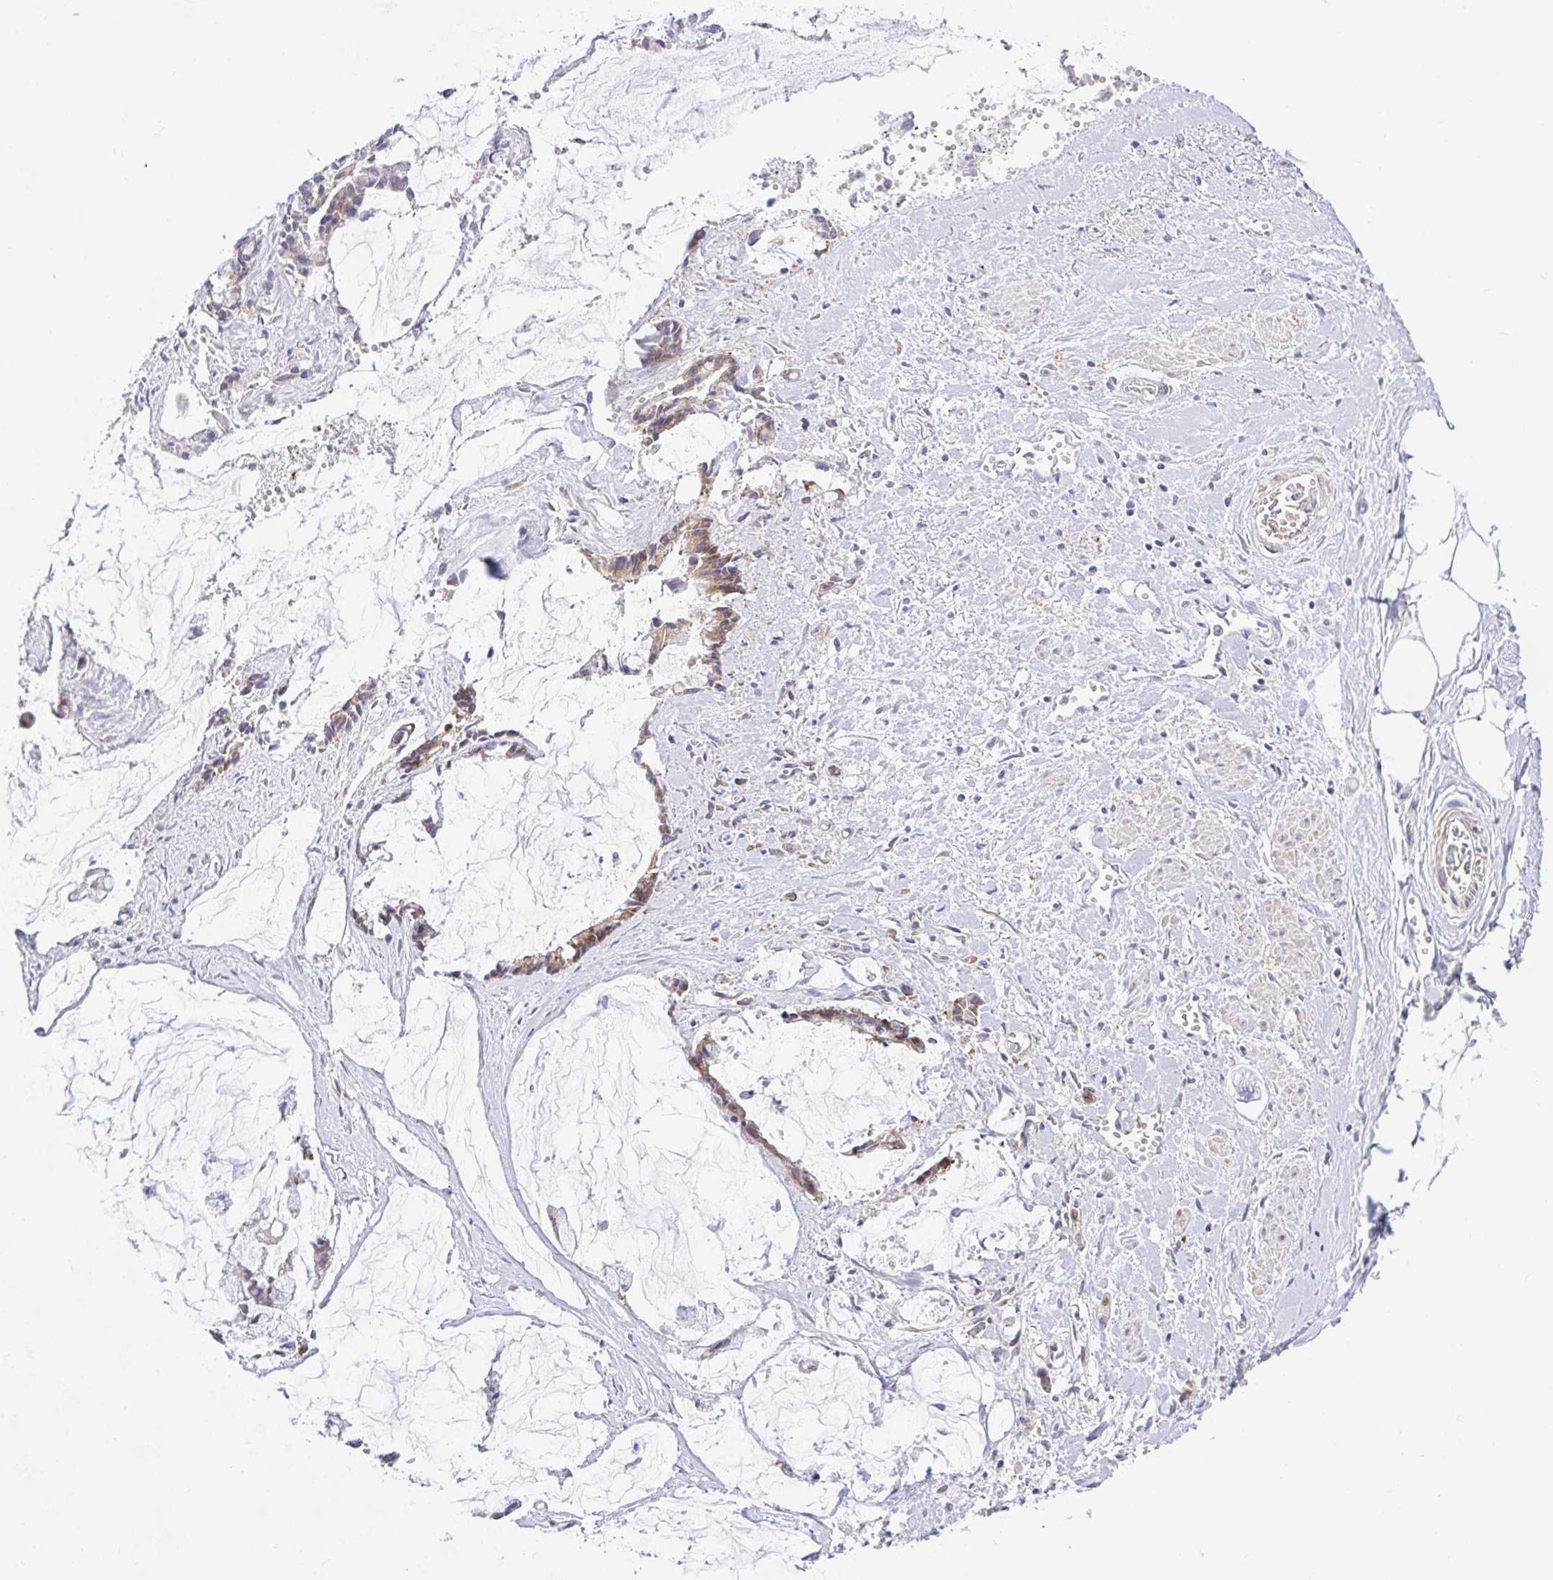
{"staining": {"intensity": "weak", "quantity": "<25%", "location": "cytoplasmic/membranous"}, "tissue": "ovarian cancer", "cell_type": "Tumor cells", "image_type": "cancer", "snomed": [{"axis": "morphology", "description": "Cystadenocarcinoma, mucinous, NOS"}, {"axis": "topography", "description": "Ovary"}], "caption": "Ovarian cancer stained for a protein using immunohistochemistry demonstrates no positivity tumor cells.", "gene": "LARP1", "patient": {"sex": "female", "age": 90}}